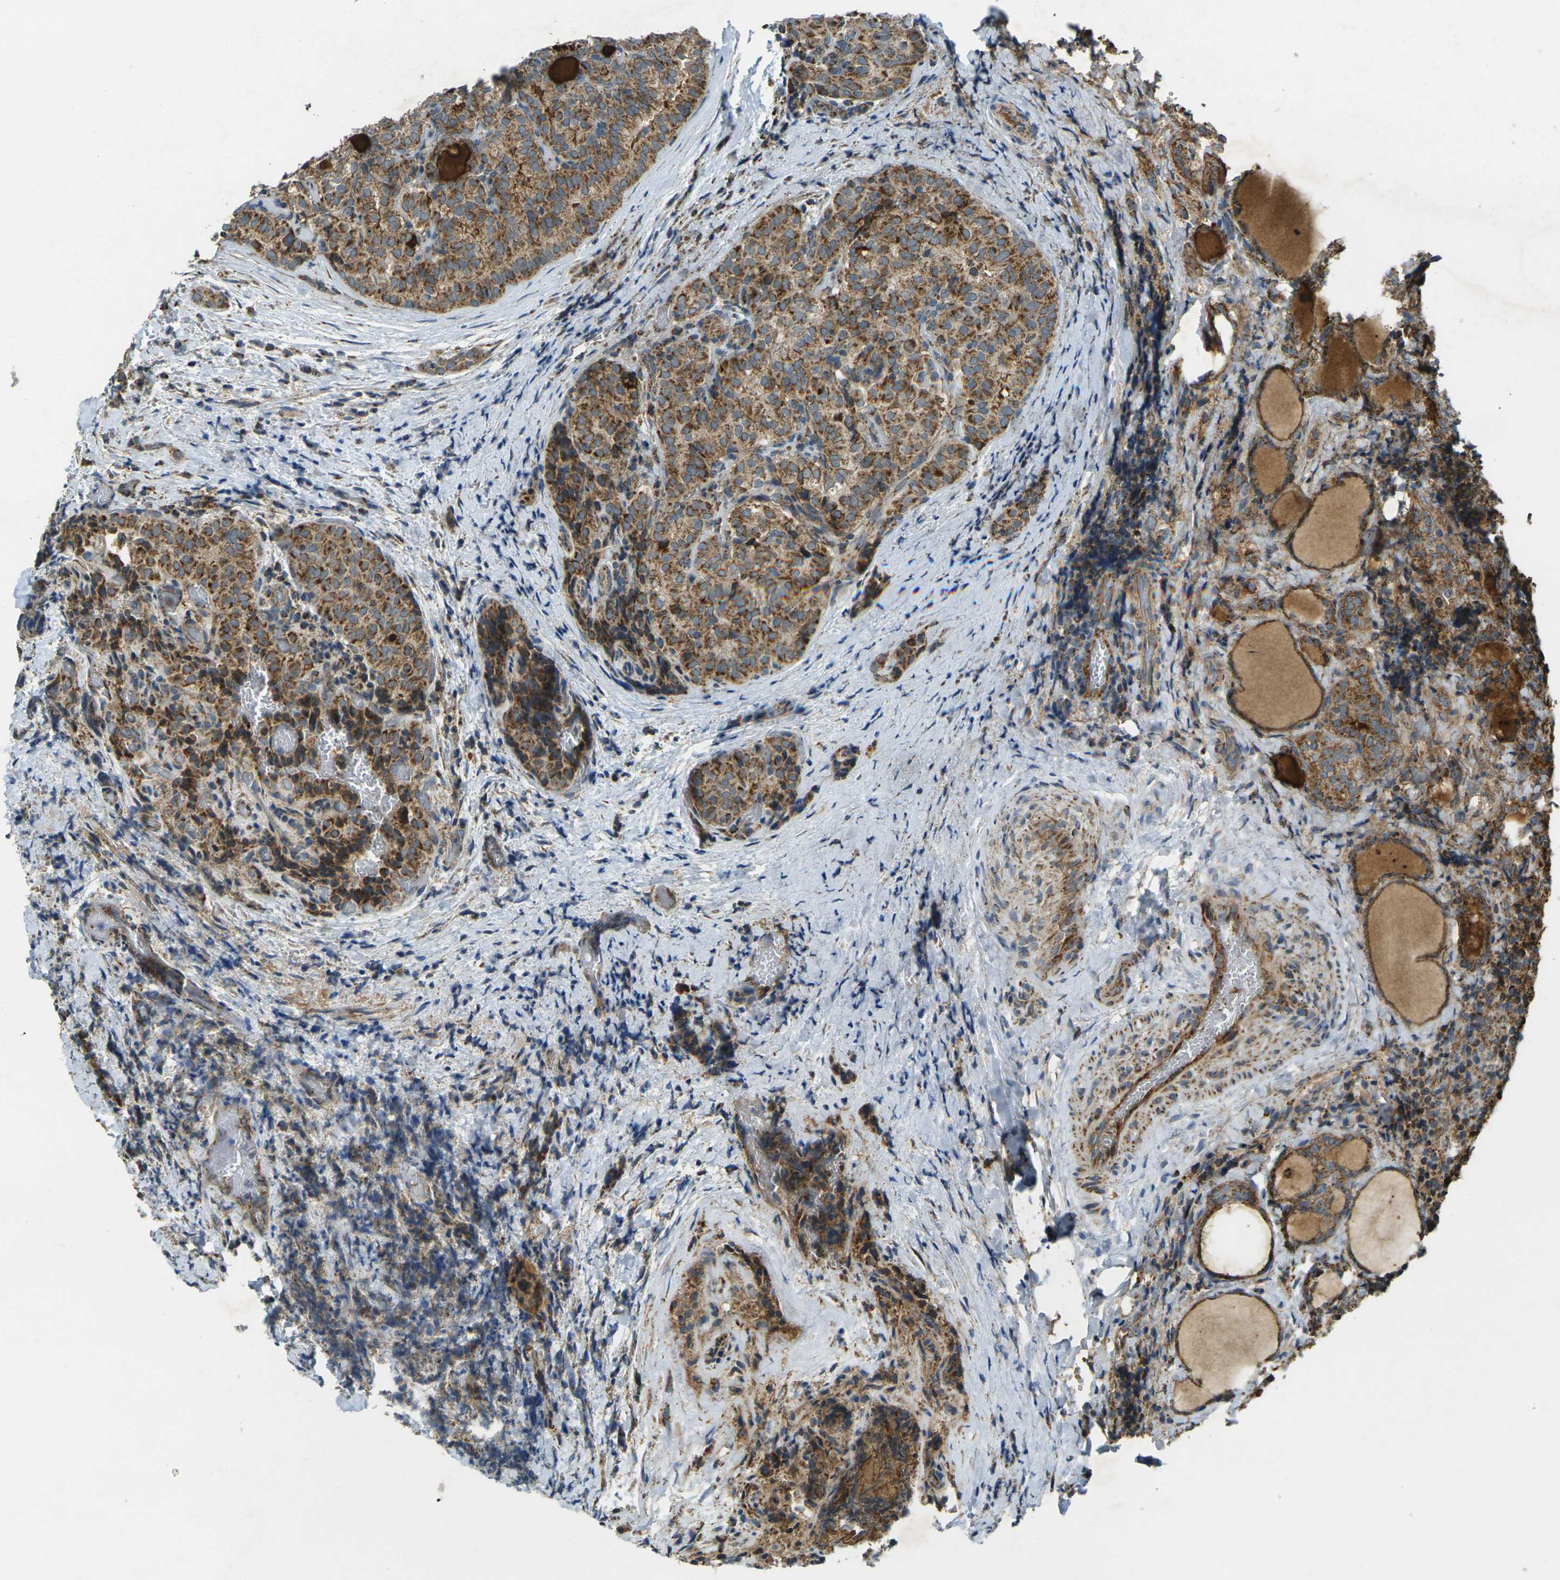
{"staining": {"intensity": "moderate", "quantity": ">75%", "location": "cytoplasmic/membranous"}, "tissue": "thyroid cancer", "cell_type": "Tumor cells", "image_type": "cancer", "snomed": [{"axis": "morphology", "description": "Normal tissue, NOS"}, {"axis": "morphology", "description": "Papillary adenocarcinoma, NOS"}, {"axis": "topography", "description": "Thyroid gland"}], "caption": "Immunohistochemical staining of thyroid cancer demonstrates medium levels of moderate cytoplasmic/membranous staining in approximately >75% of tumor cells.", "gene": "IGF1R", "patient": {"sex": "female", "age": 30}}